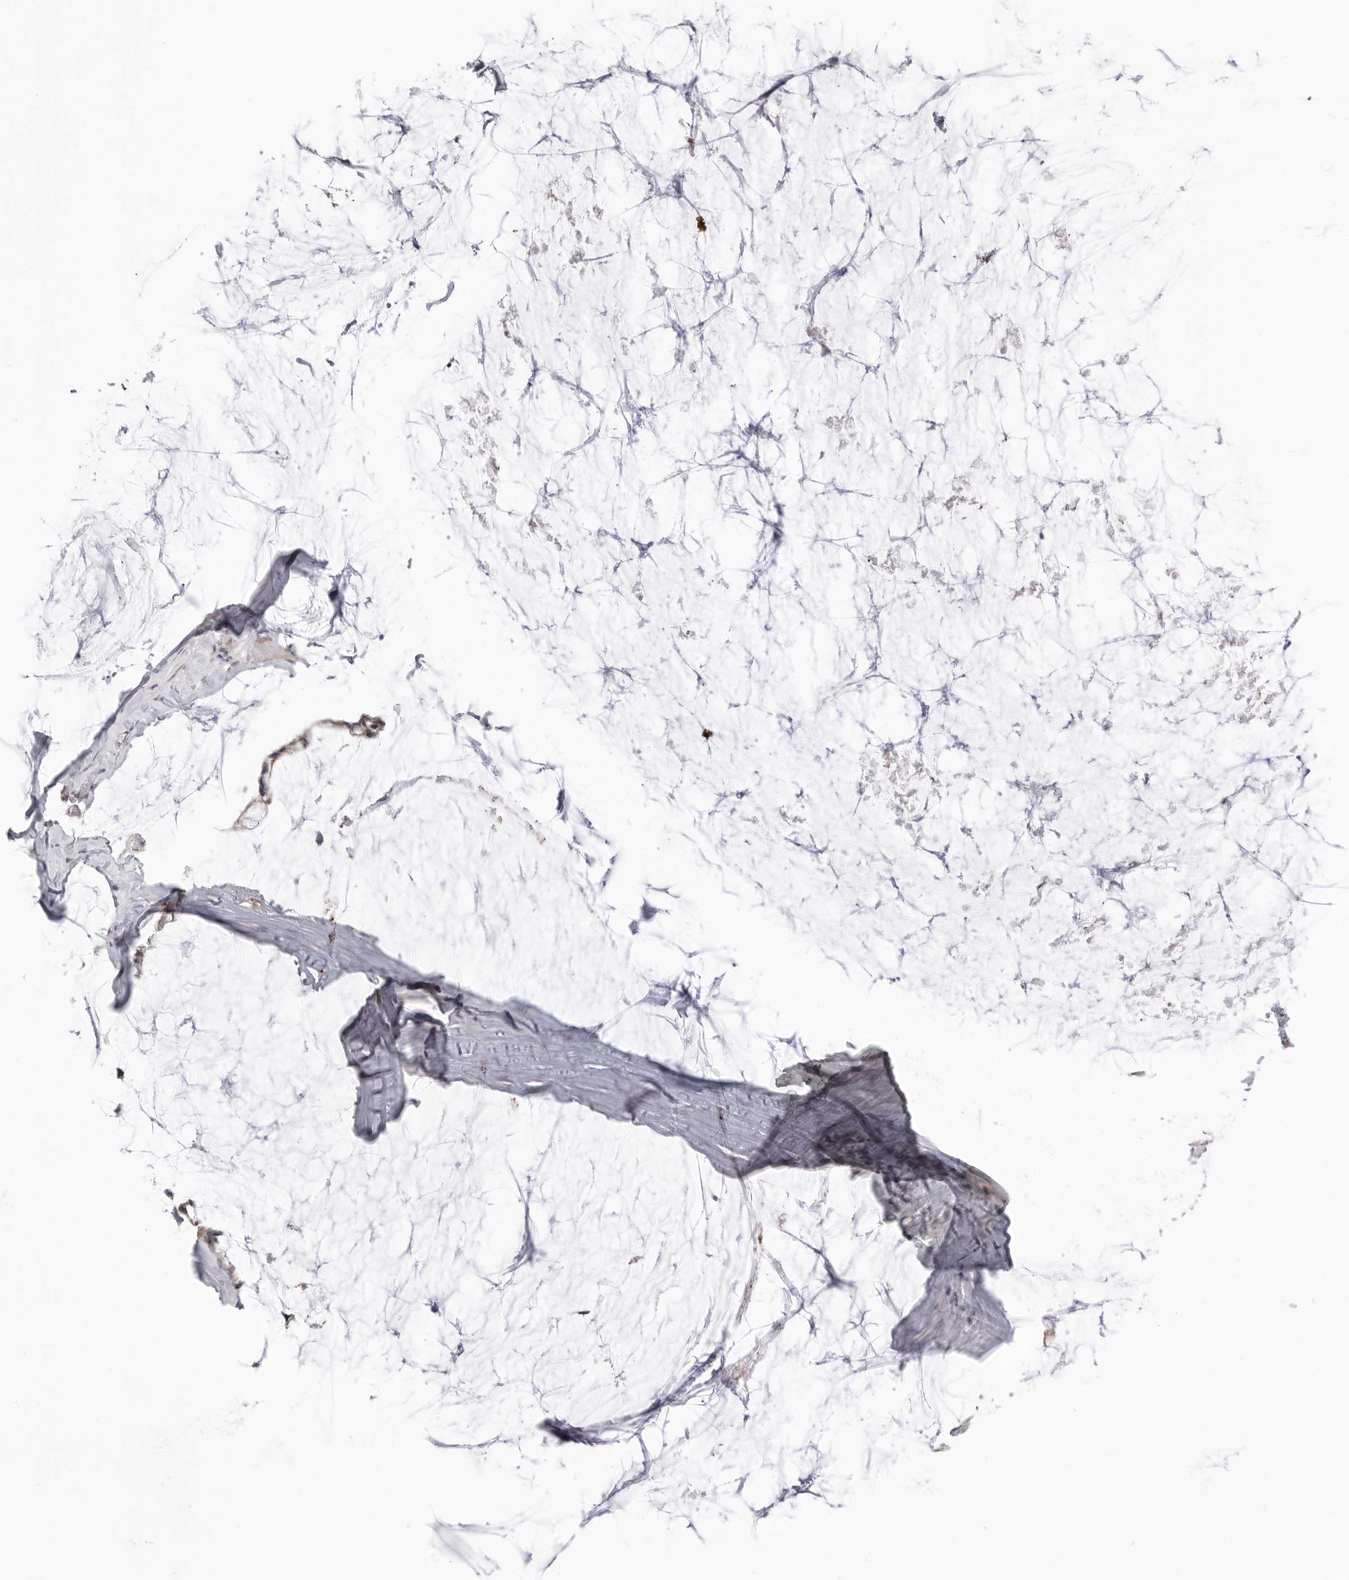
{"staining": {"intensity": "weak", "quantity": "25%-75%", "location": "cytoplasmic/membranous"}, "tissue": "ovarian cancer", "cell_type": "Tumor cells", "image_type": "cancer", "snomed": [{"axis": "morphology", "description": "Cystadenocarcinoma, mucinous, NOS"}, {"axis": "topography", "description": "Ovary"}], "caption": "Approximately 25%-75% of tumor cells in ovarian cancer (mucinous cystadenocarcinoma) demonstrate weak cytoplasmic/membranous protein positivity as visualized by brown immunohistochemical staining.", "gene": "KALRN", "patient": {"sex": "female", "age": 39}}